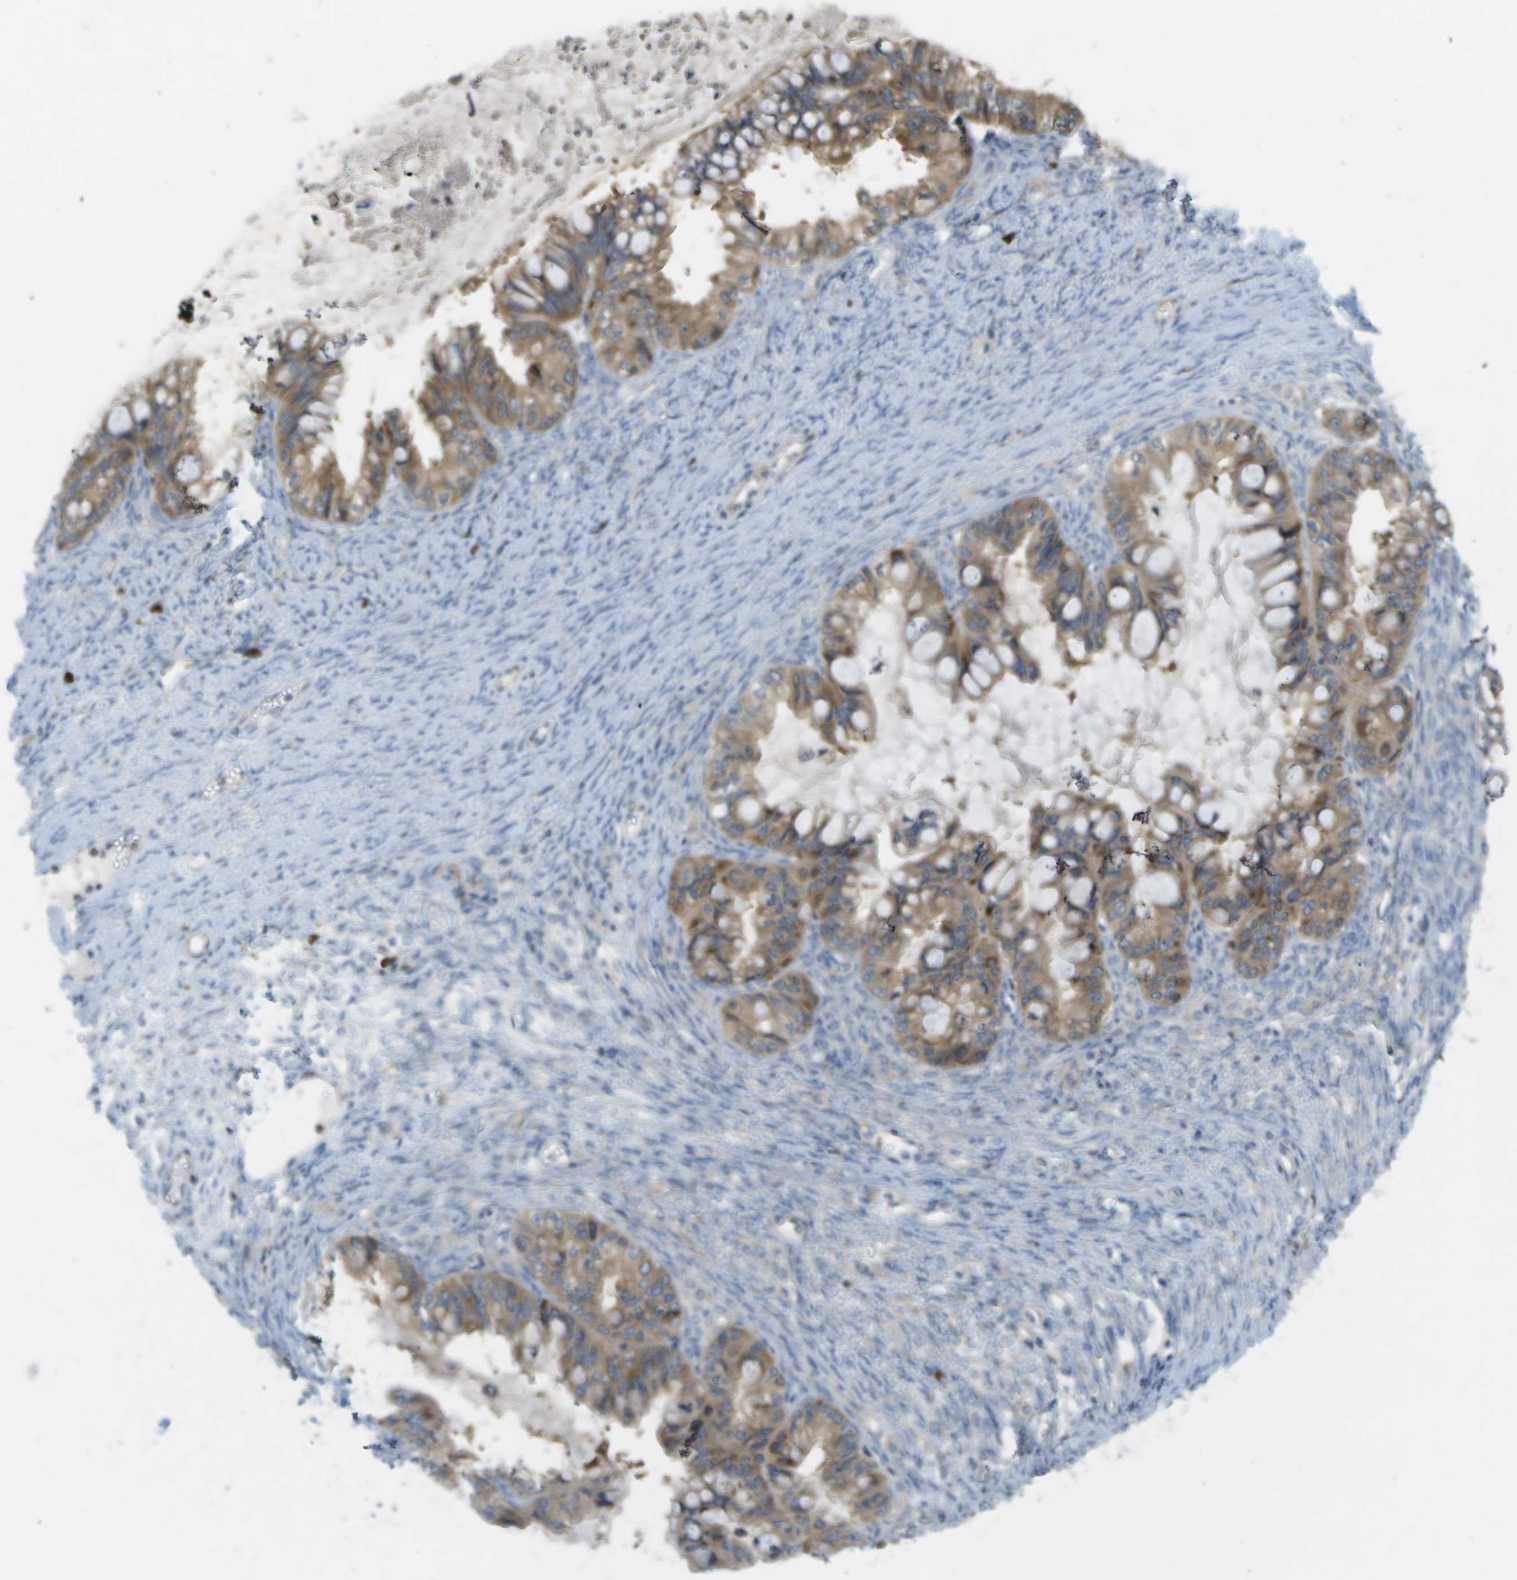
{"staining": {"intensity": "weak", "quantity": ">75%", "location": "cytoplasmic/membranous"}, "tissue": "ovarian cancer", "cell_type": "Tumor cells", "image_type": "cancer", "snomed": [{"axis": "morphology", "description": "Cystadenocarcinoma, mucinous, NOS"}, {"axis": "topography", "description": "Ovary"}], "caption": "DAB (3,3'-diaminobenzidine) immunohistochemical staining of mucinous cystadenocarcinoma (ovarian) exhibits weak cytoplasmic/membranous protein positivity in approximately >75% of tumor cells. (DAB (3,3'-diaminobenzidine) IHC with brightfield microscopy, high magnification).", "gene": "WNK2", "patient": {"sex": "female", "age": 80}}